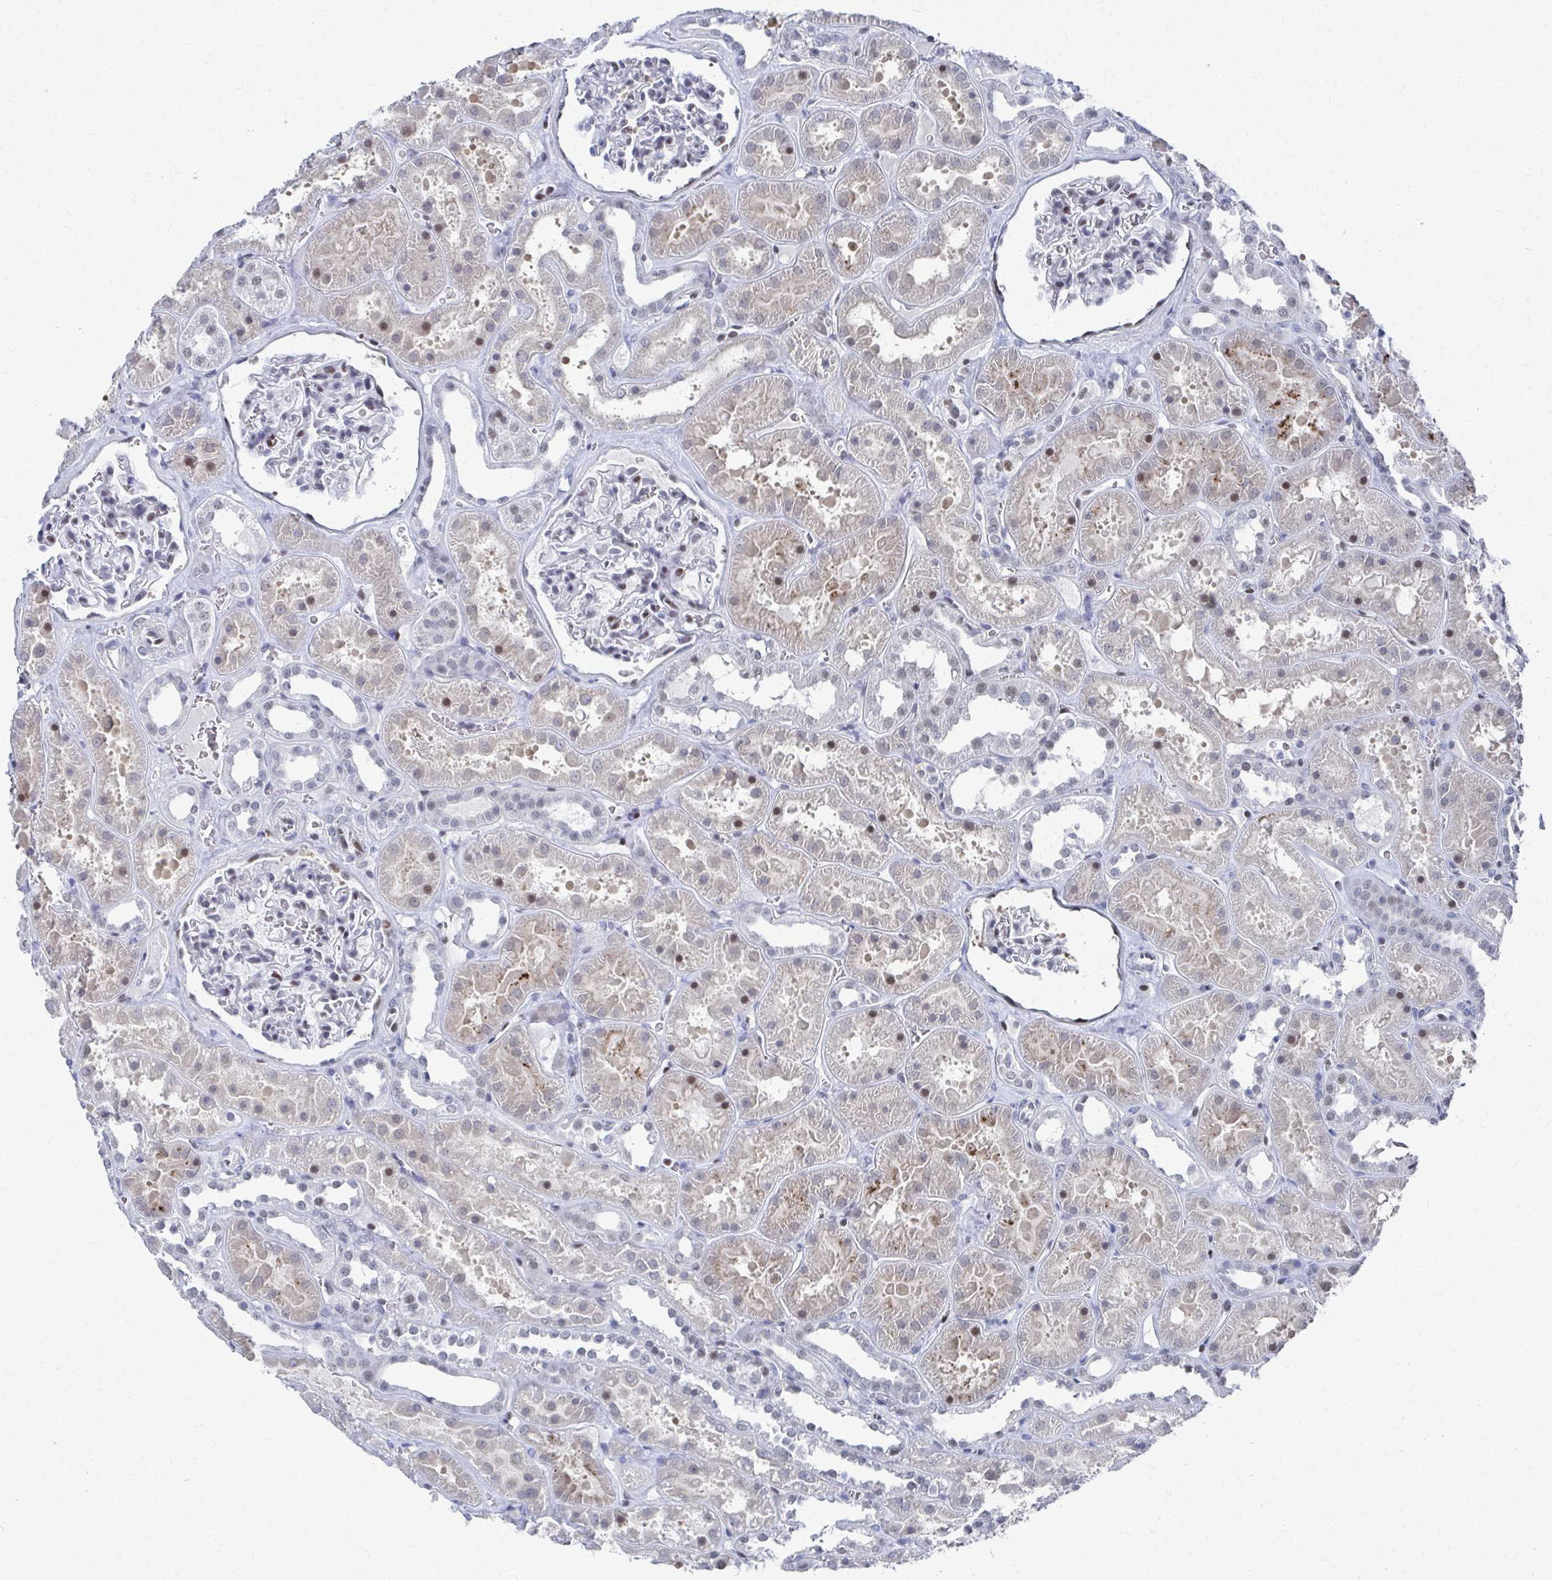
{"staining": {"intensity": "weak", "quantity": "<25%", "location": "nuclear"}, "tissue": "kidney", "cell_type": "Cells in glomeruli", "image_type": "normal", "snomed": [{"axis": "morphology", "description": "Normal tissue, NOS"}, {"axis": "topography", "description": "Kidney"}], "caption": "This is an immunohistochemistry micrograph of normal human kidney. There is no positivity in cells in glomeruli.", "gene": "CDIN1", "patient": {"sex": "female", "age": 41}}